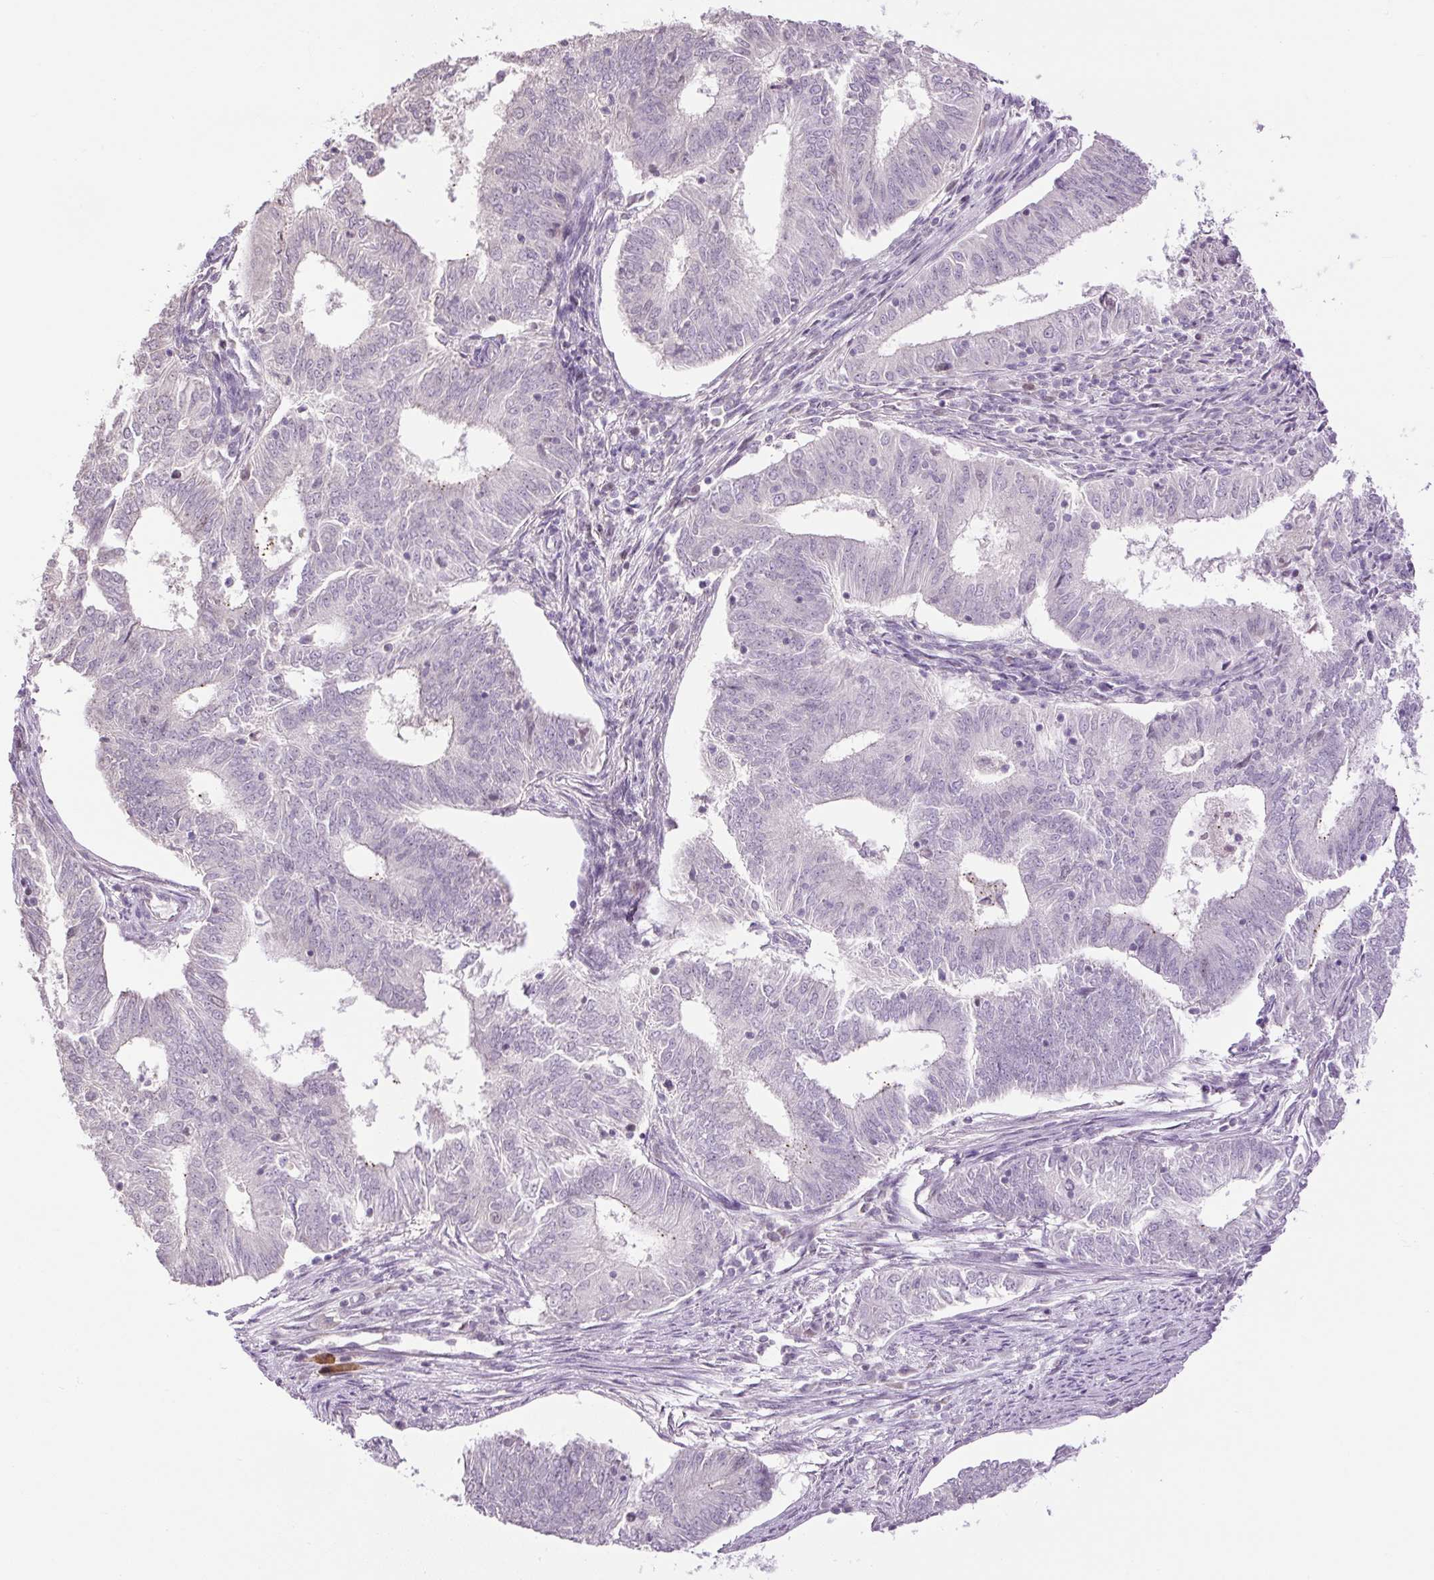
{"staining": {"intensity": "negative", "quantity": "none", "location": "none"}, "tissue": "endometrial cancer", "cell_type": "Tumor cells", "image_type": "cancer", "snomed": [{"axis": "morphology", "description": "Adenocarcinoma, NOS"}, {"axis": "topography", "description": "Endometrium"}], "caption": "Tumor cells are negative for brown protein staining in endometrial adenocarcinoma.", "gene": "RACGAP1", "patient": {"sex": "female", "age": 62}}